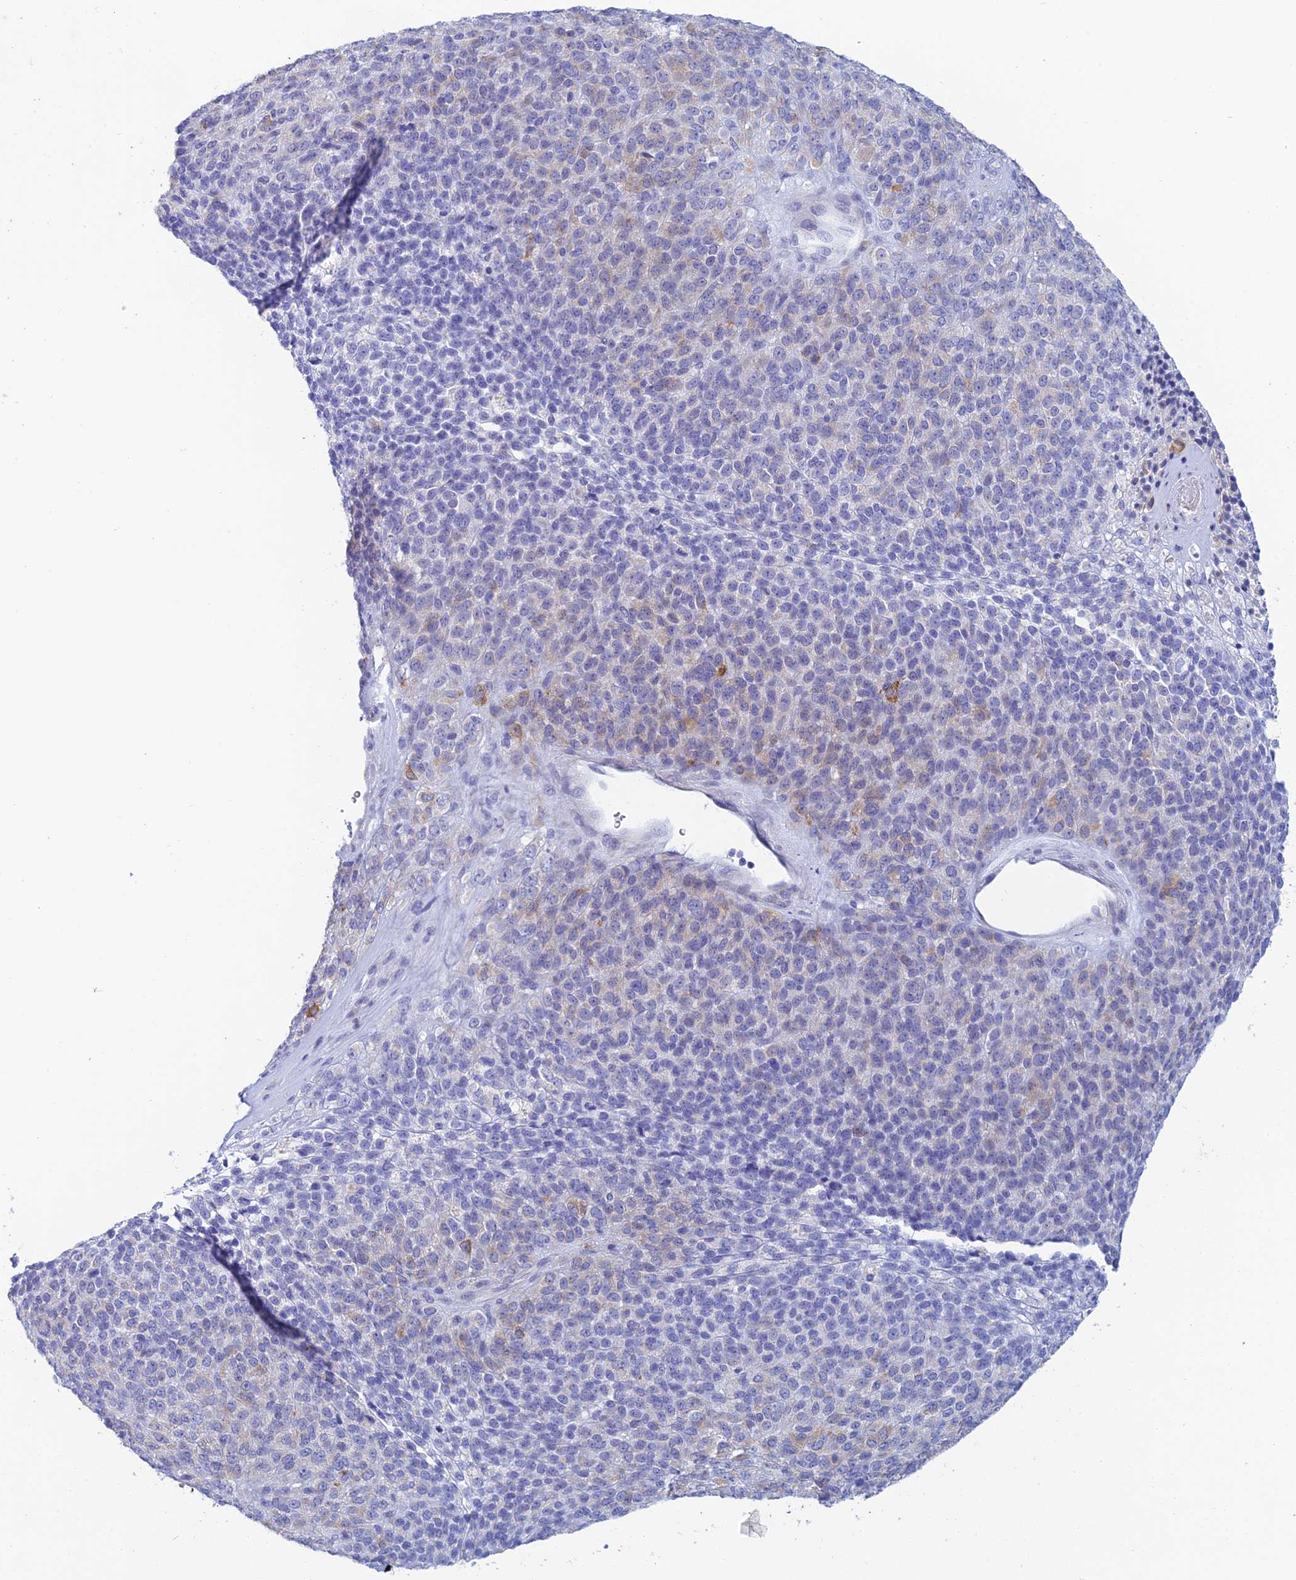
{"staining": {"intensity": "moderate", "quantity": "<25%", "location": "cytoplasmic/membranous"}, "tissue": "melanoma", "cell_type": "Tumor cells", "image_type": "cancer", "snomed": [{"axis": "morphology", "description": "Malignant melanoma, Metastatic site"}, {"axis": "topography", "description": "Brain"}], "caption": "There is low levels of moderate cytoplasmic/membranous positivity in tumor cells of malignant melanoma (metastatic site), as demonstrated by immunohistochemical staining (brown color).", "gene": "CEP152", "patient": {"sex": "female", "age": 56}}